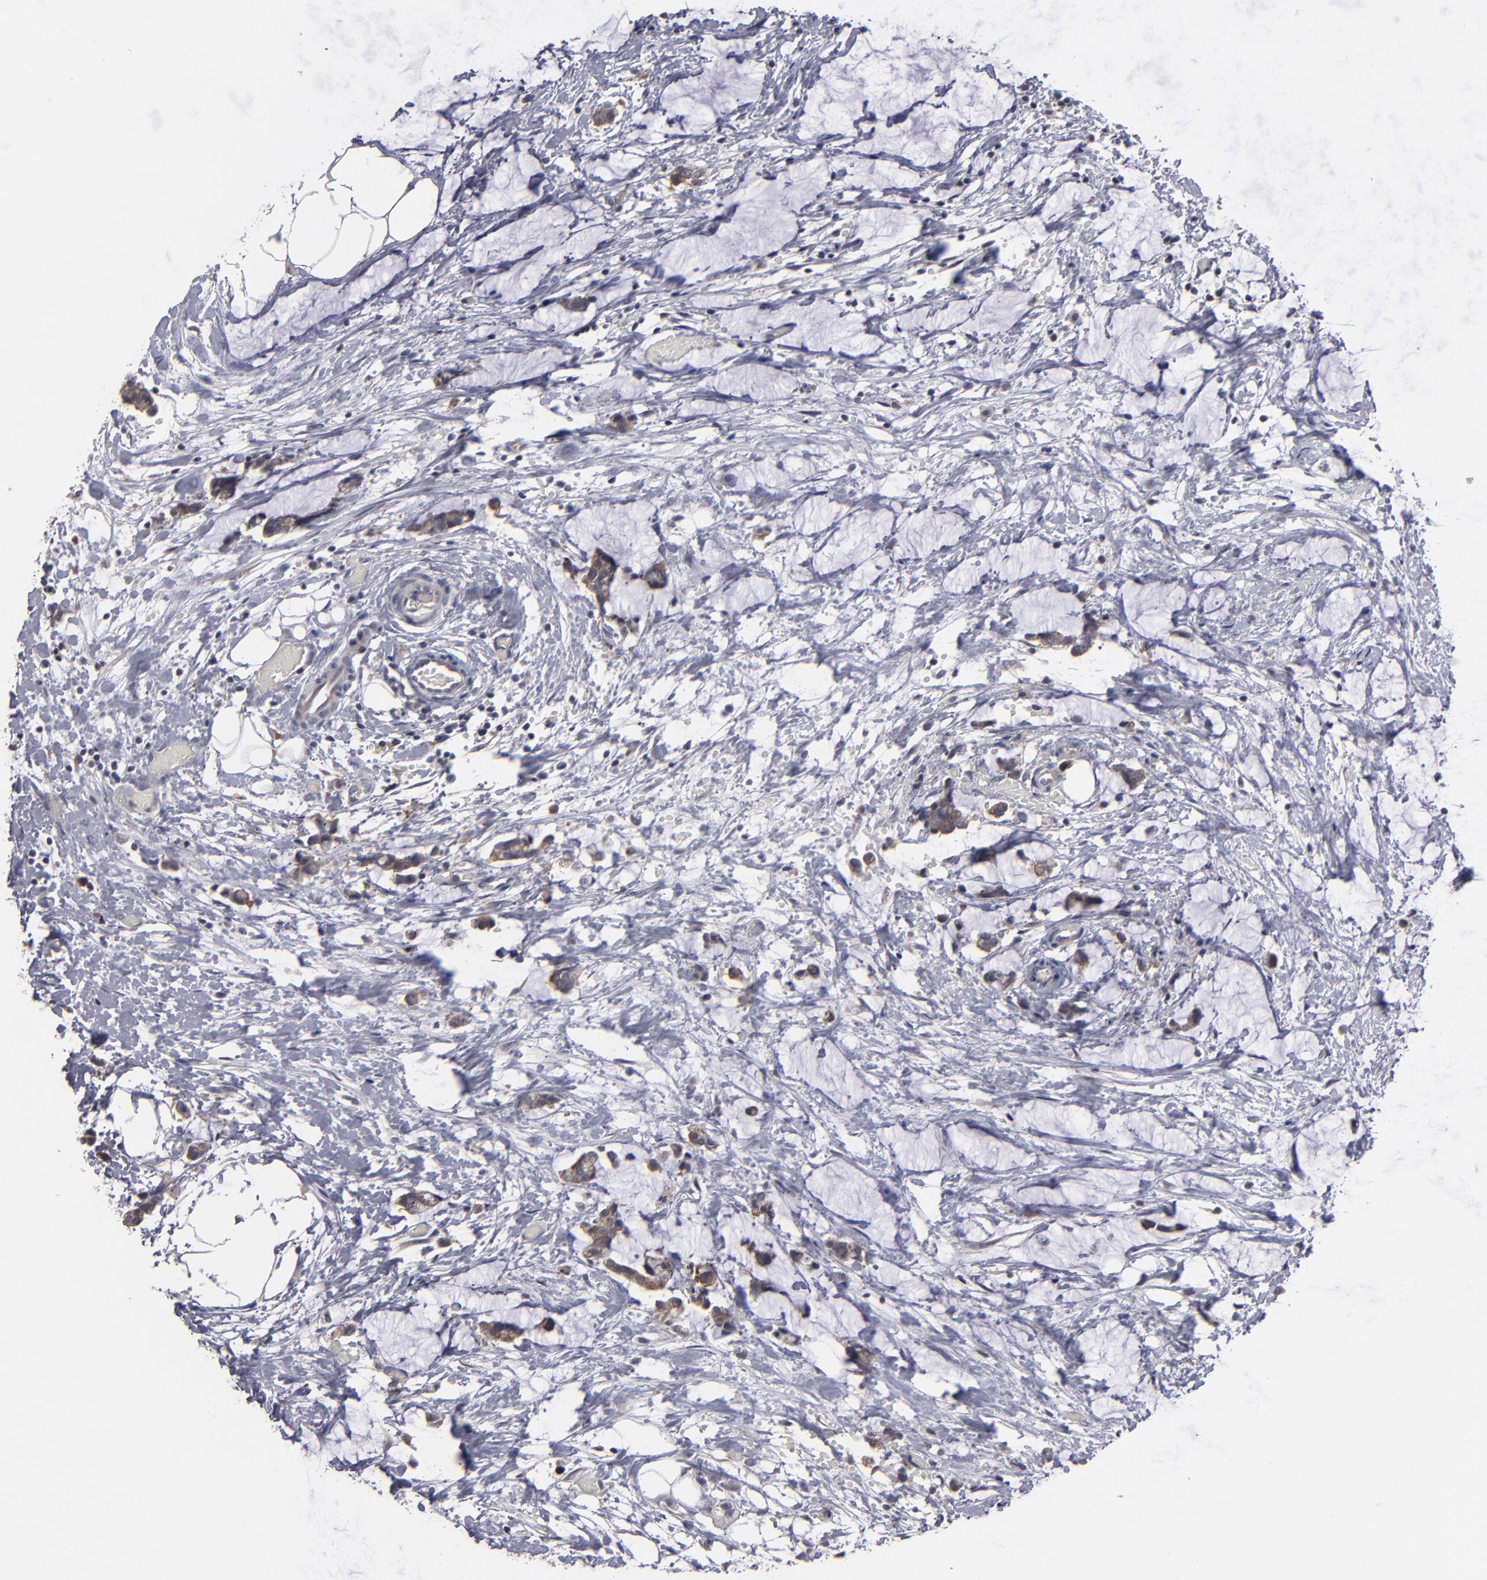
{"staining": {"intensity": "moderate", "quantity": ">75%", "location": "cytoplasmic/membranous"}, "tissue": "colorectal cancer", "cell_type": "Tumor cells", "image_type": "cancer", "snomed": [{"axis": "morphology", "description": "Adenocarcinoma, NOS"}, {"axis": "topography", "description": "Colon"}], "caption": "IHC (DAB (3,3'-diaminobenzidine)) staining of colorectal cancer exhibits moderate cytoplasmic/membranous protein staining in about >75% of tumor cells.", "gene": "CEP97", "patient": {"sex": "male", "age": 14}}